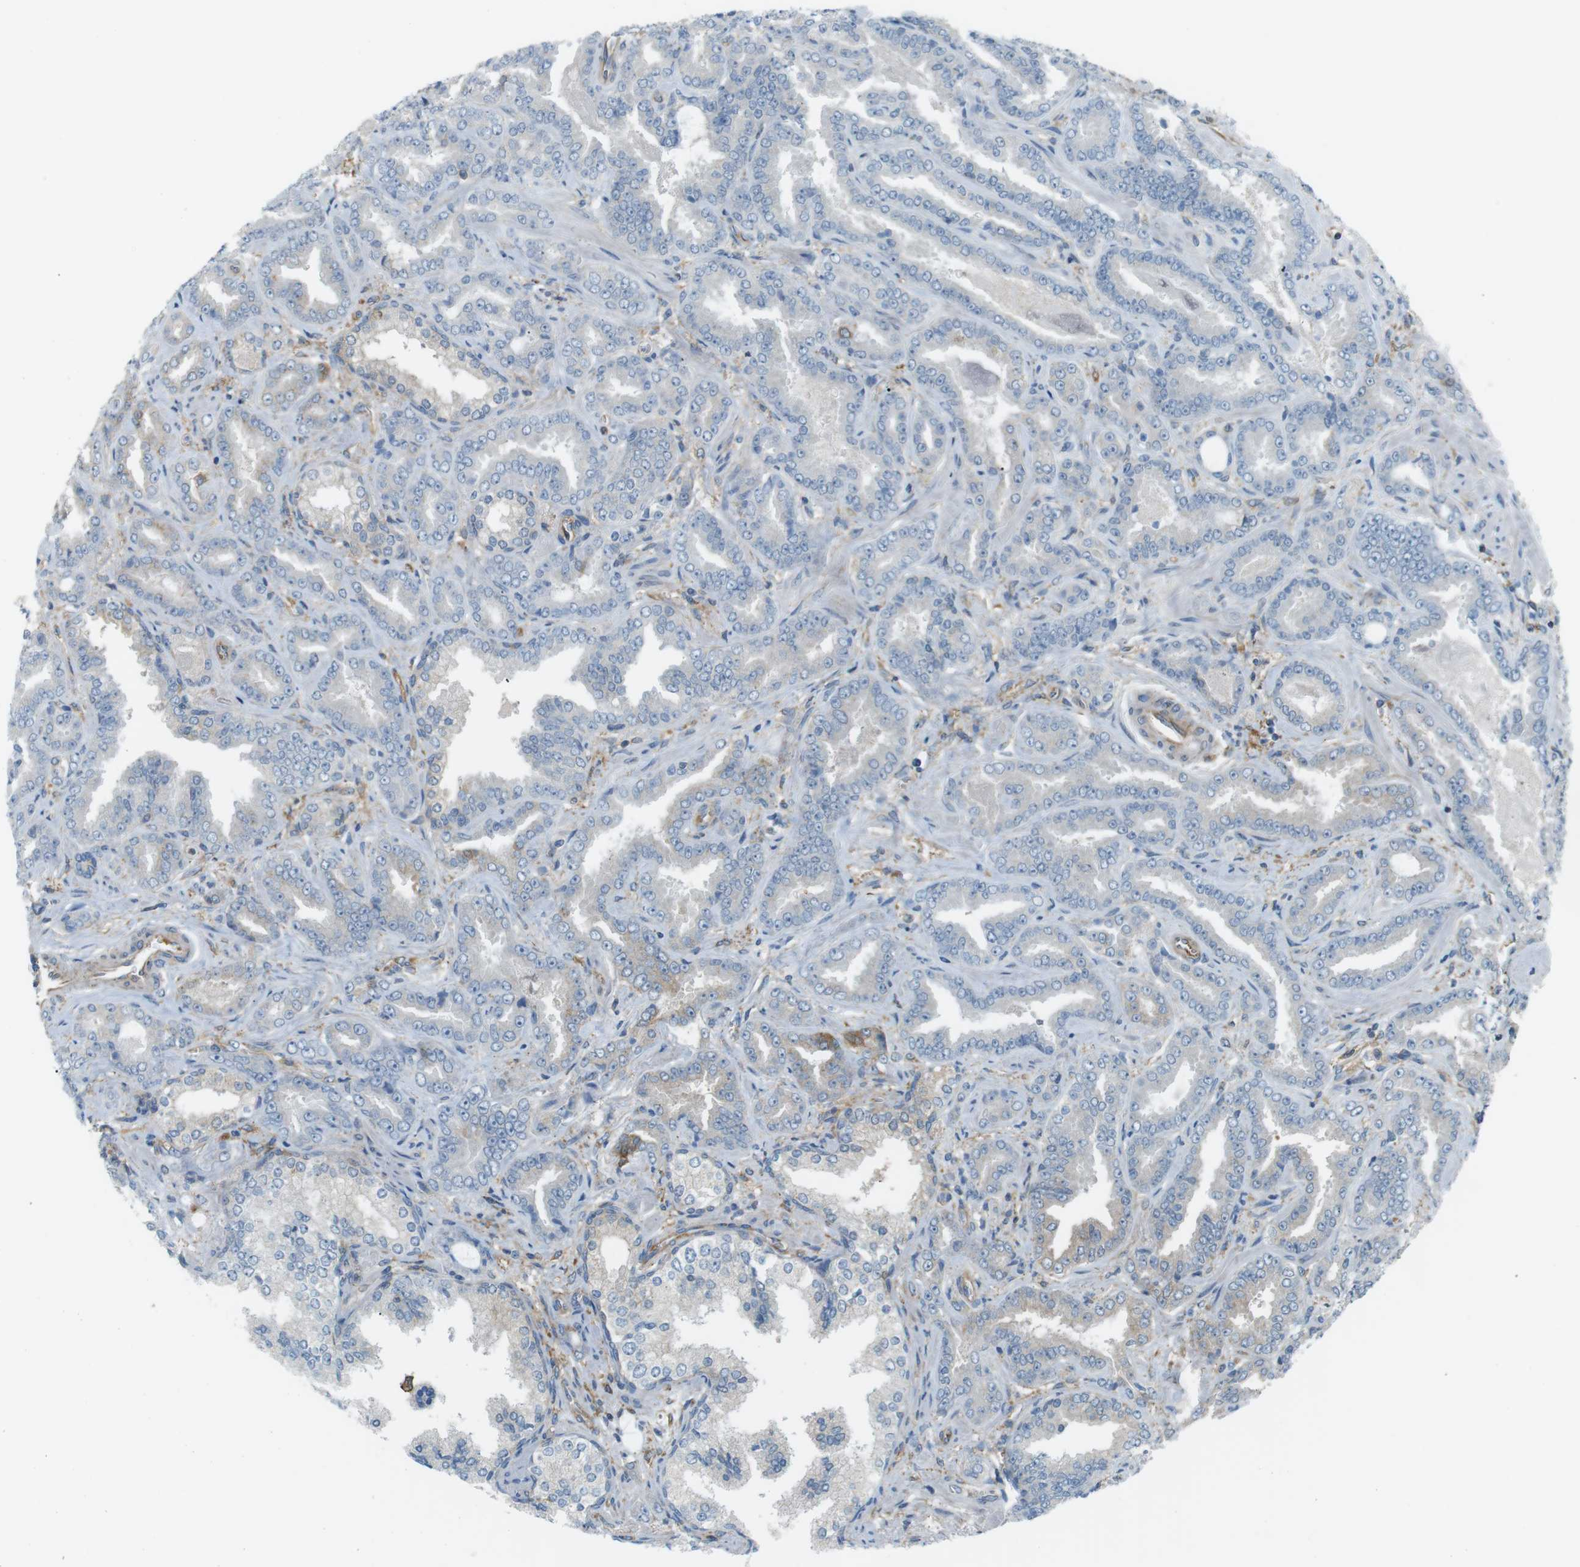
{"staining": {"intensity": "negative", "quantity": "none", "location": "none"}, "tissue": "prostate cancer", "cell_type": "Tumor cells", "image_type": "cancer", "snomed": [{"axis": "morphology", "description": "Adenocarcinoma, Low grade"}, {"axis": "topography", "description": "Prostate"}], "caption": "Tumor cells show no significant protein expression in prostate adenocarcinoma (low-grade). The staining was performed using DAB to visualize the protein expression in brown, while the nuclei were stained in blue with hematoxylin (Magnification: 20x).", "gene": "PEPD", "patient": {"sex": "male", "age": 60}}